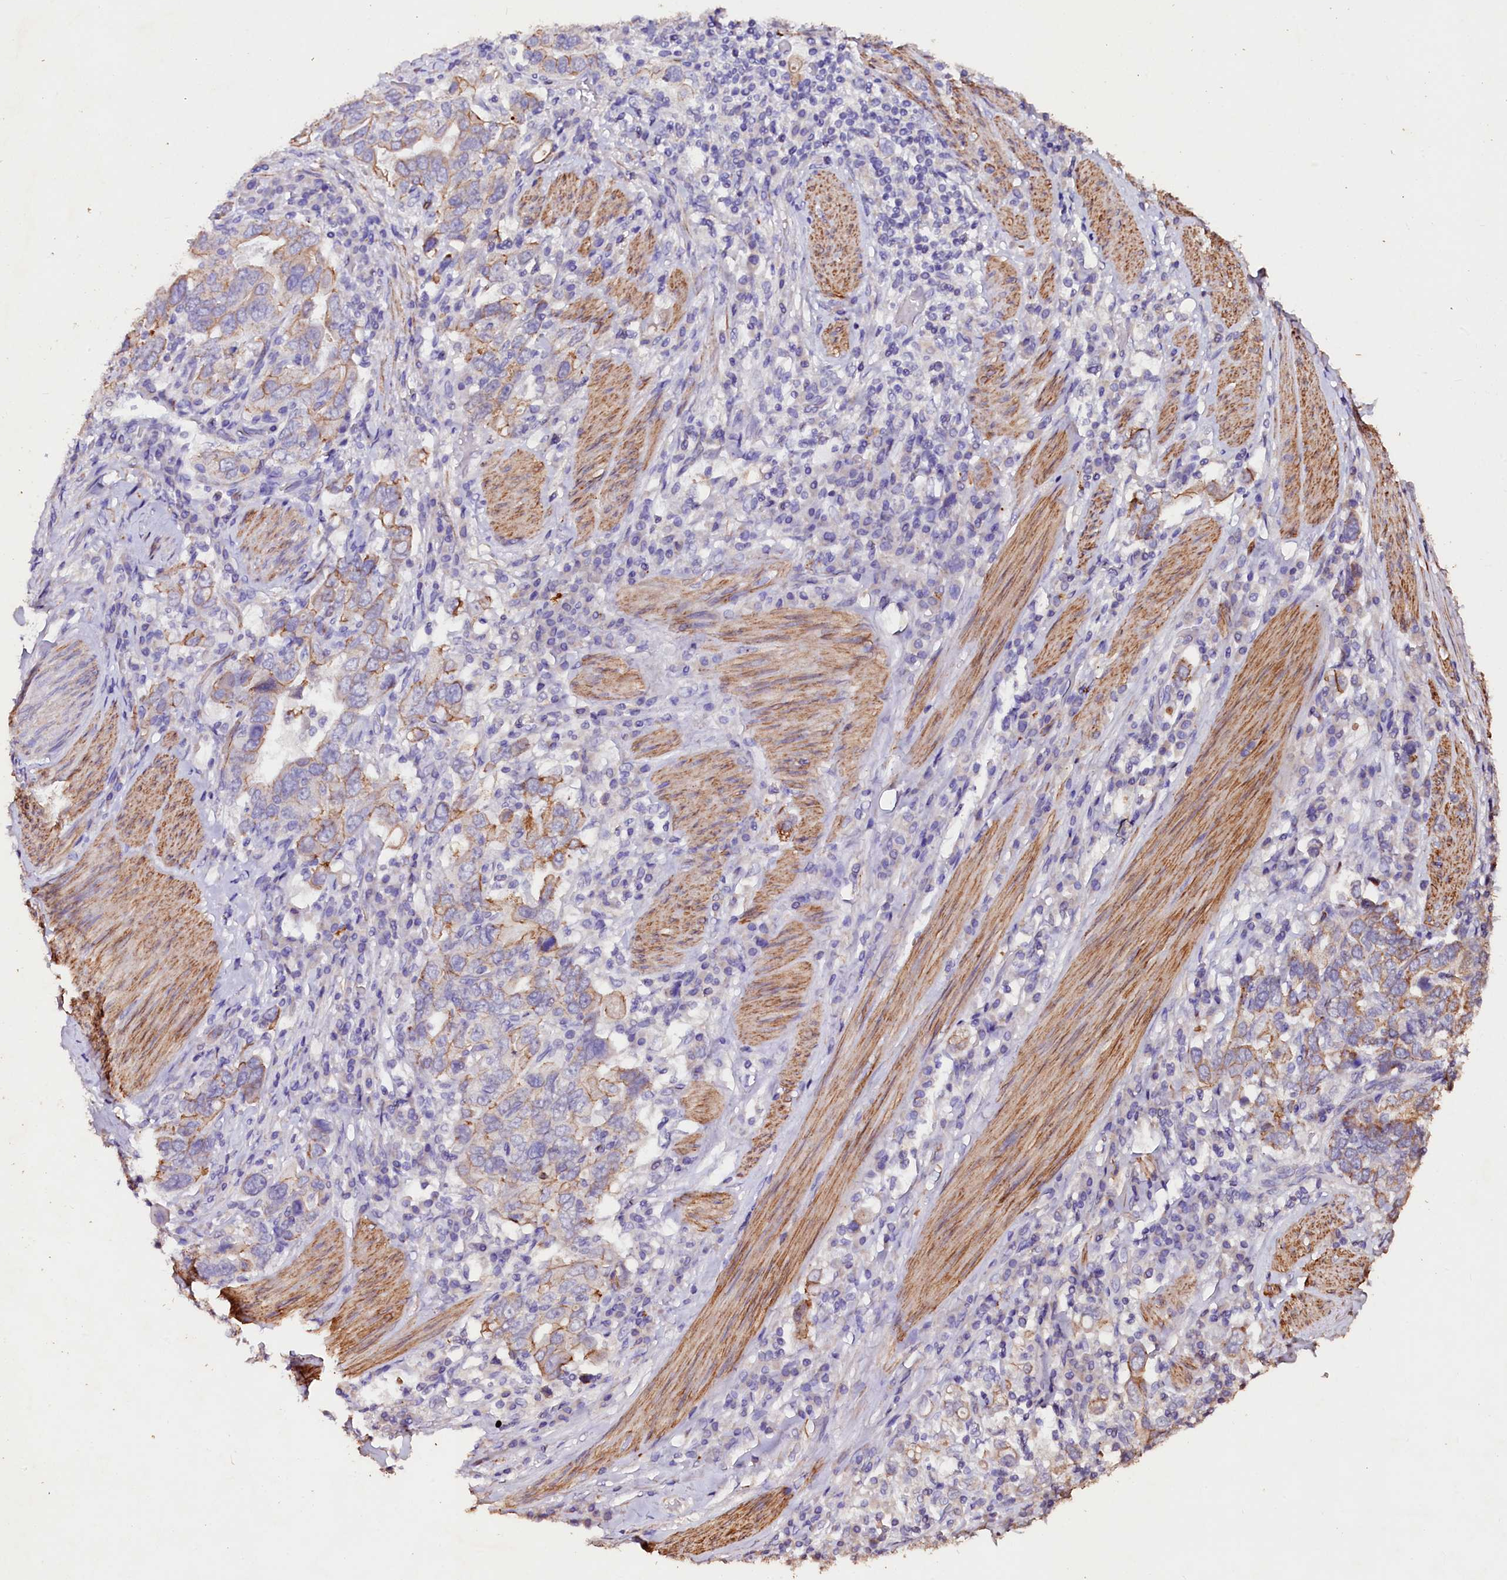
{"staining": {"intensity": "strong", "quantity": "<25%", "location": "cytoplasmic/membranous"}, "tissue": "stomach cancer", "cell_type": "Tumor cells", "image_type": "cancer", "snomed": [{"axis": "morphology", "description": "Adenocarcinoma, NOS"}, {"axis": "topography", "description": "Stomach, upper"}], "caption": "Tumor cells exhibit strong cytoplasmic/membranous positivity in approximately <25% of cells in stomach adenocarcinoma. Using DAB (3,3'-diaminobenzidine) (brown) and hematoxylin (blue) stains, captured at high magnification using brightfield microscopy.", "gene": "VPS36", "patient": {"sex": "male", "age": 62}}